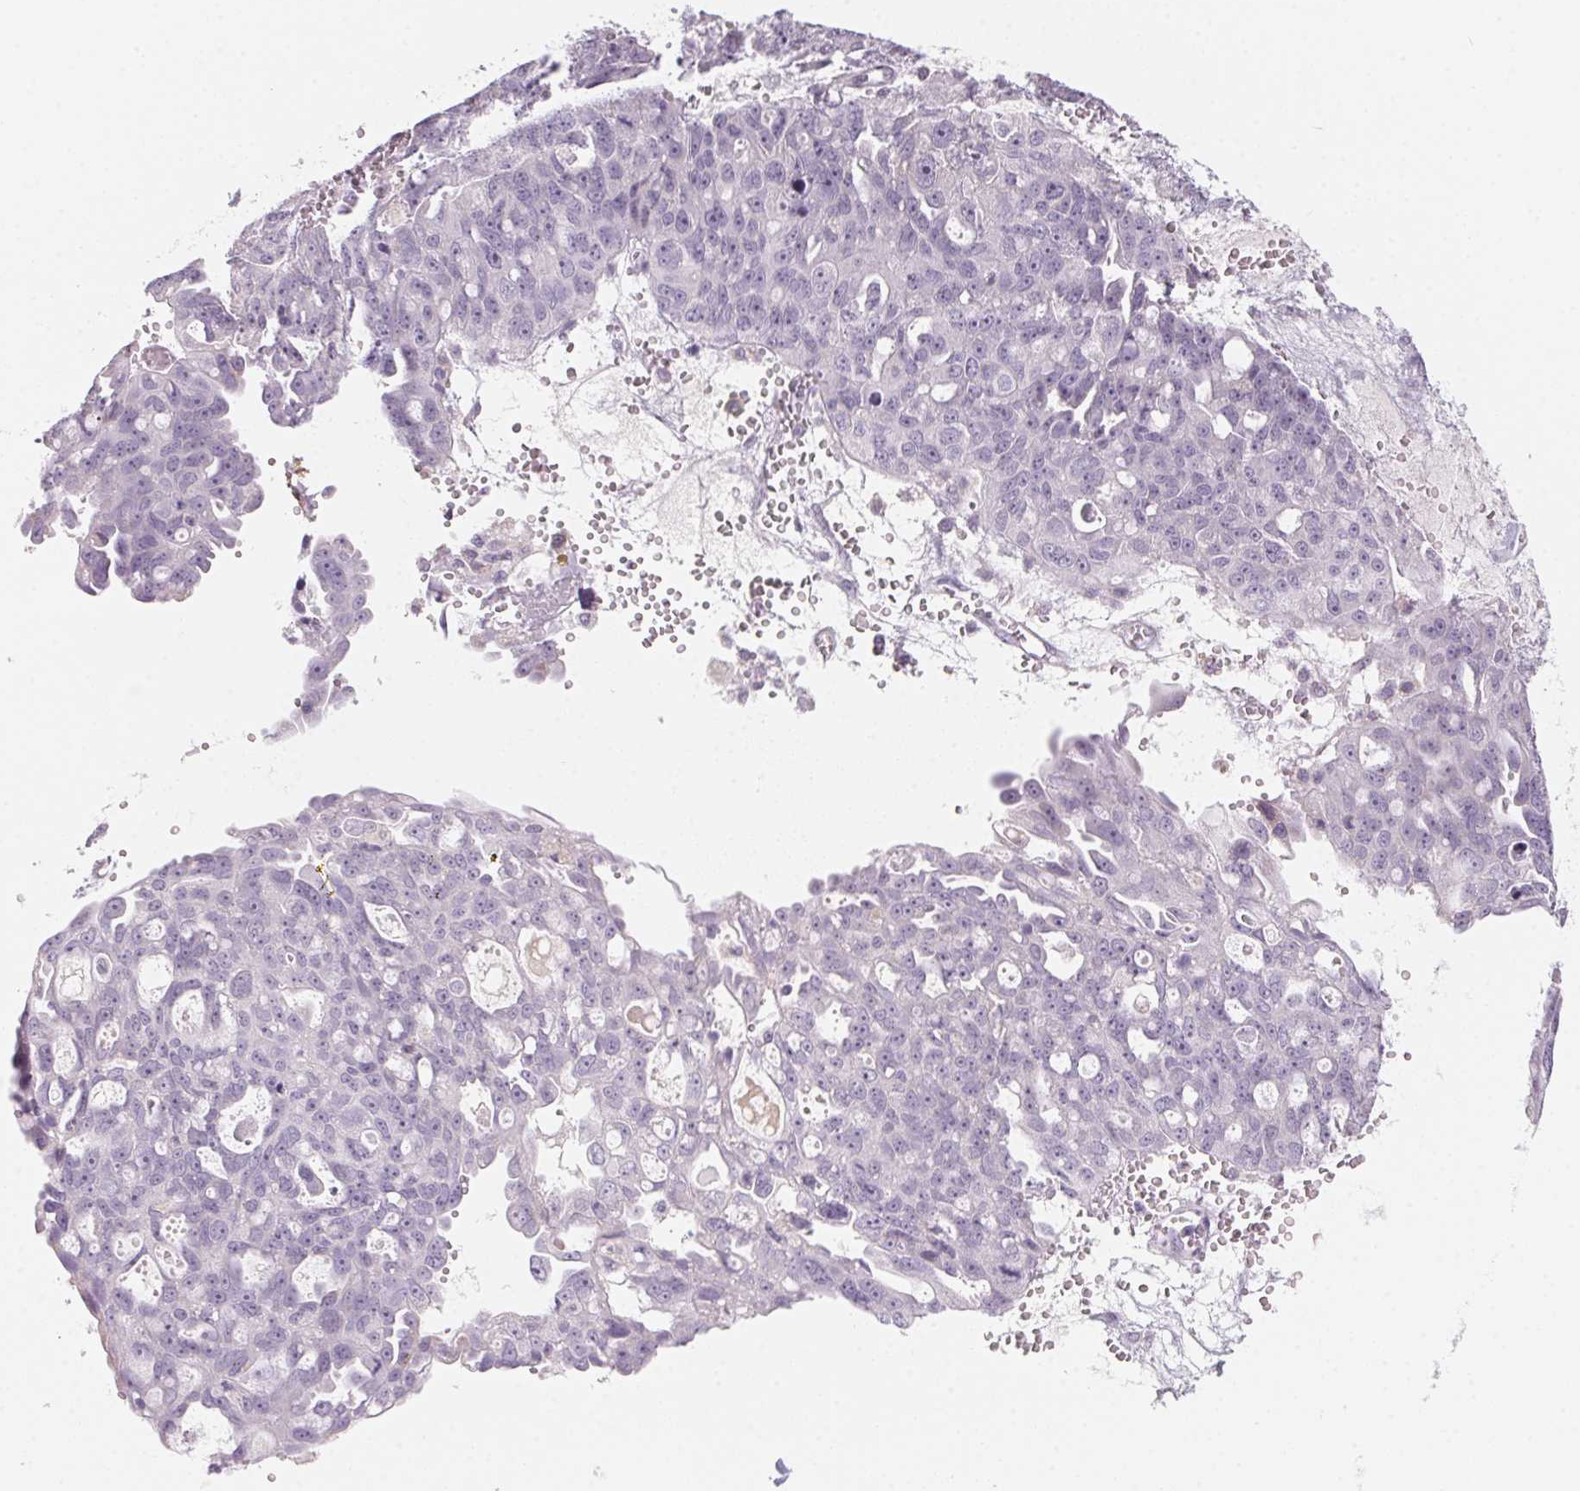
{"staining": {"intensity": "negative", "quantity": "none", "location": "none"}, "tissue": "ovarian cancer", "cell_type": "Tumor cells", "image_type": "cancer", "snomed": [{"axis": "morphology", "description": "Carcinoma, endometroid"}, {"axis": "topography", "description": "Ovary"}], "caption": "This histopathology image is of ovarian cancer (endometroid carcinoma) stained with immunohistochemistry to label a protein in brown with the nuclei are counter-stained blue. There is no expression in tumor cells. (DAB immunohistochemistry (IHC) visualized using brightfield microscopy, high magnification).", "gene": "PRPH", "patient": {"sex": "female", "age": 70}}